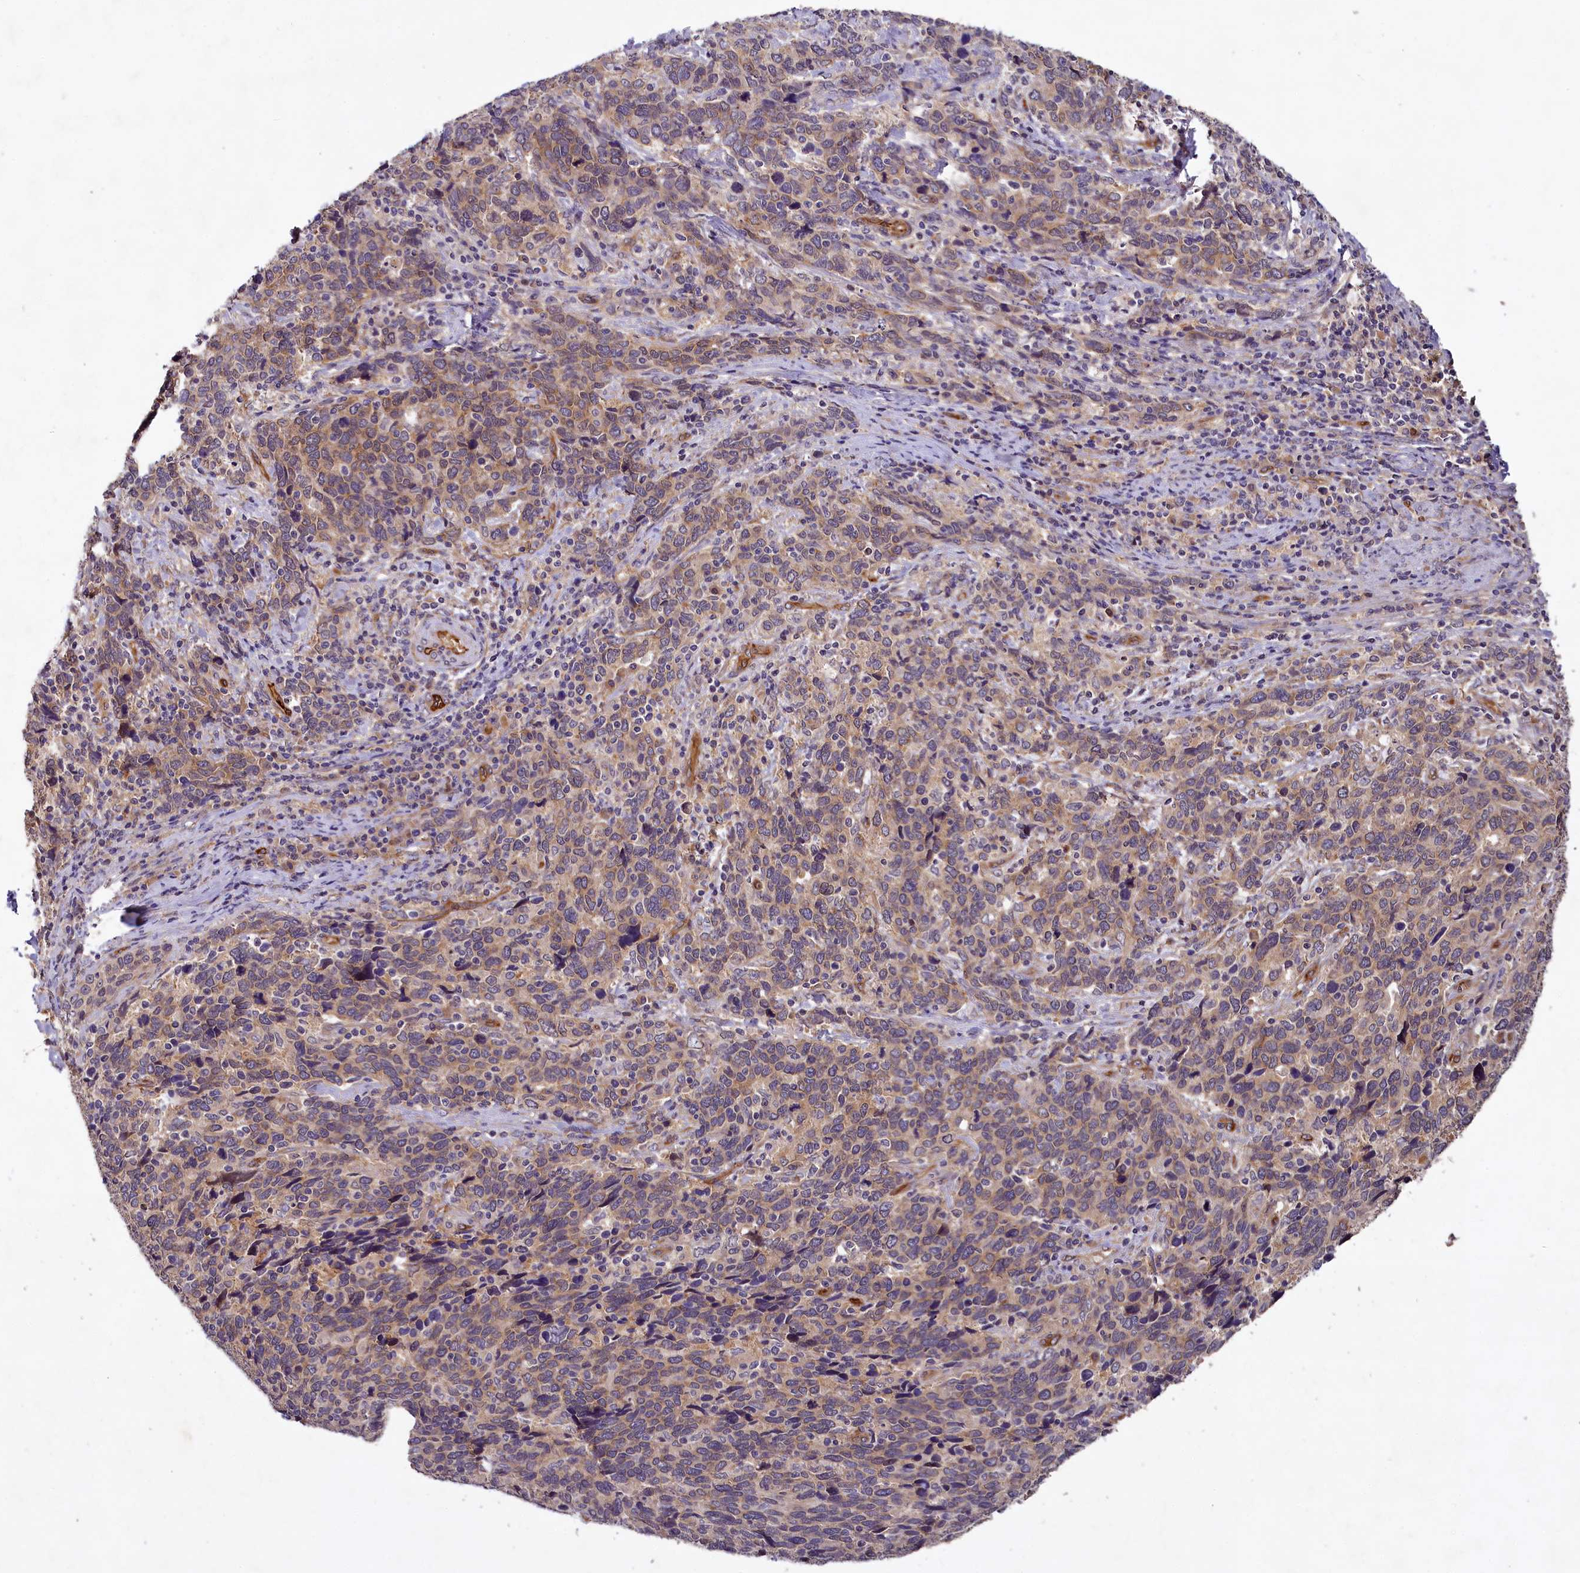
{"staining": {"intensity": "weak", "quantity": ">75%", "location": "cytoplasmic/membranous"}, "tissue": "cervical cancer", "cell_type": "Tumor cells", "image_type": "cancer", "snomed": [{"axis": "morphology", "description": "Squamous cell carcinoma, NOS"}, {"axis": "topography", "description": "Cervix"}], "caption": "High-magnification brightfield microscopy of cervical cancer (squamous cell carcinoma) stained with DAB (brown) and counterstained with hematoxylin (blue). tumor cells exhibit weak cytoplasmic/membranous expression is appreciated in approximately>75% of cells.", "gene": "PKN2", "patient": {"sex": "female", "age": 41}}